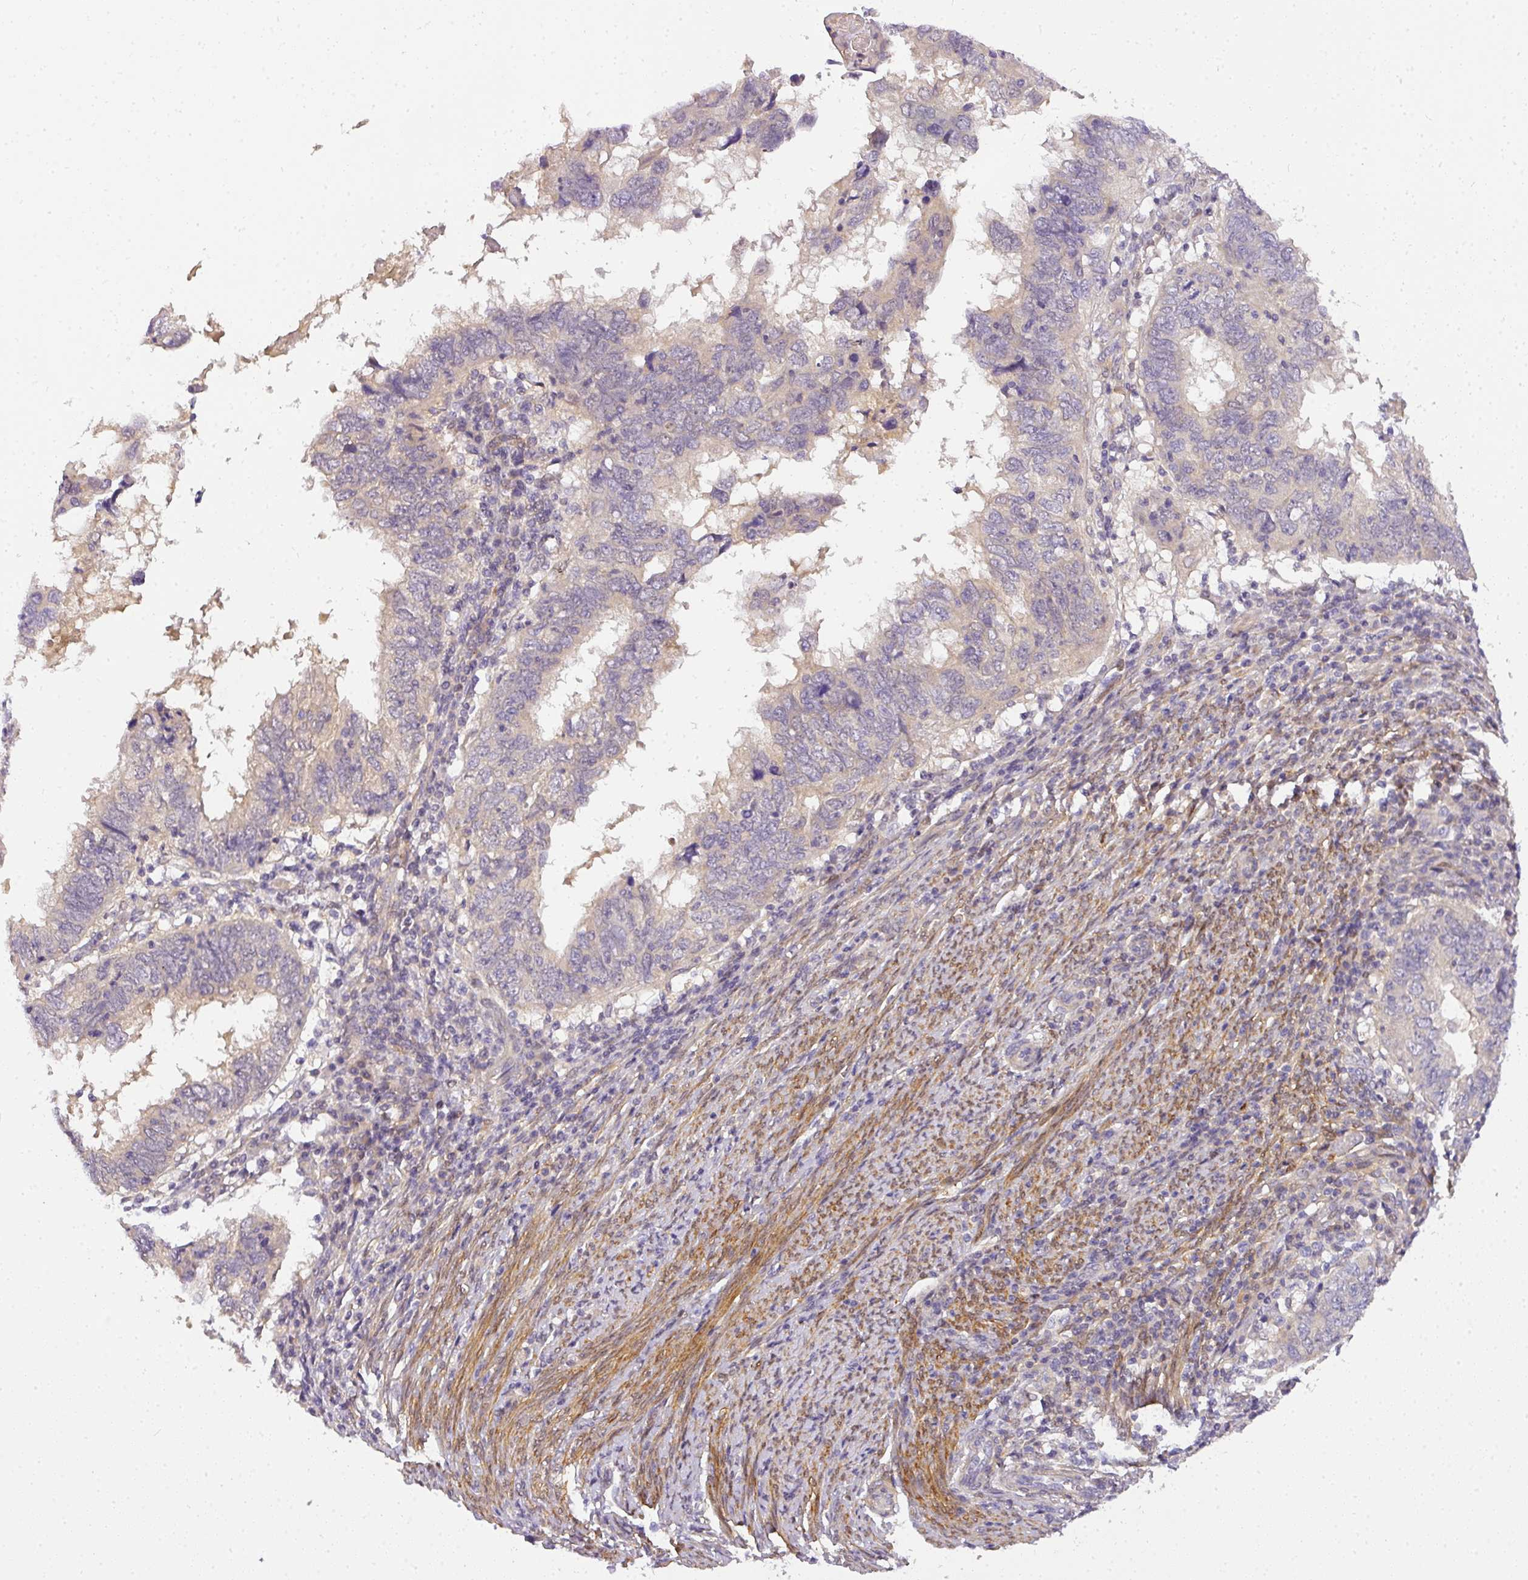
{"staining": {"intensity": "negative", "quantity": "none", "location": "none"}, "tissue": "endometrial cancer", "cell_type": "Tumor cells", "image_type": "cancer", "snomed": [{"axis": "morphology", "description": "Adenocarcinoma, NOS"}, {"axis": "topography", "description": "Uterus"}], "caption": "The micrograph demonstrates no staining of tumor cells in endometrial adenocarcinoma. The staining is performed using DAB (3,3'-diaminobenzidine) brown chromogen with nuclei counter-stained in using hematoxylin.", "gene": "ADH5", "patient": {"sex": "female", "age": 77}}